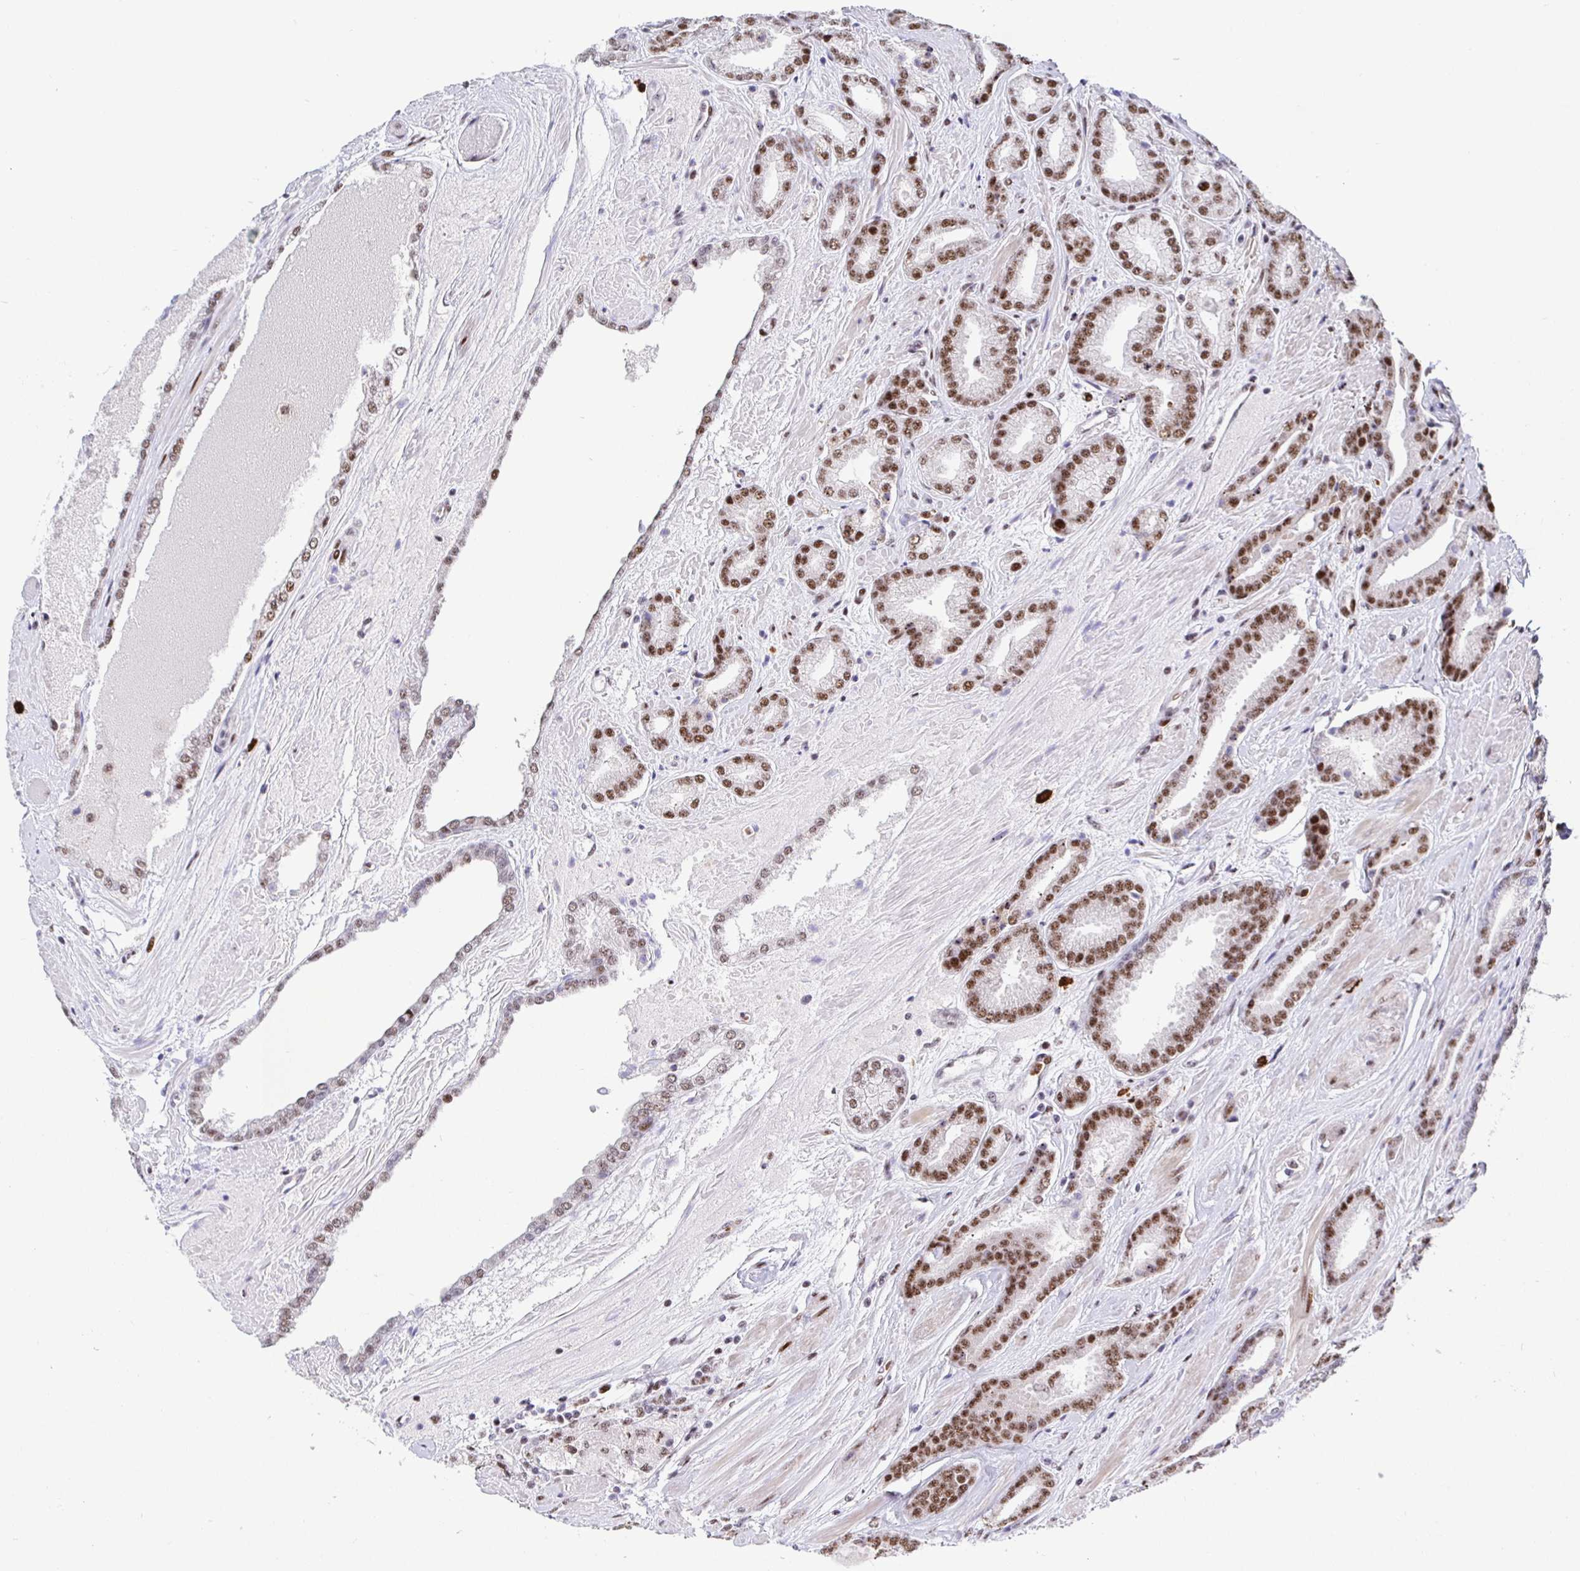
{"staining": {"intensity": "moderate", "quantity": ">75%", "location": "nuclear"}, "tissue": "prostate cancer", "cell_type": "Tumor cells", "image_type": "cancer", "snomed": [{"axis": "morphology", "description": "Adenocarcinoma, High grade"}, {"axis": "topography", "description": "Prostate"}], "caption": "Prostate cancer (high-grade adenocarcinoma) stained with a protein marker reveals moderate staining in tumor cells.", "gene": "SETD5", "patient": {"sex": "male", "age": 56}}